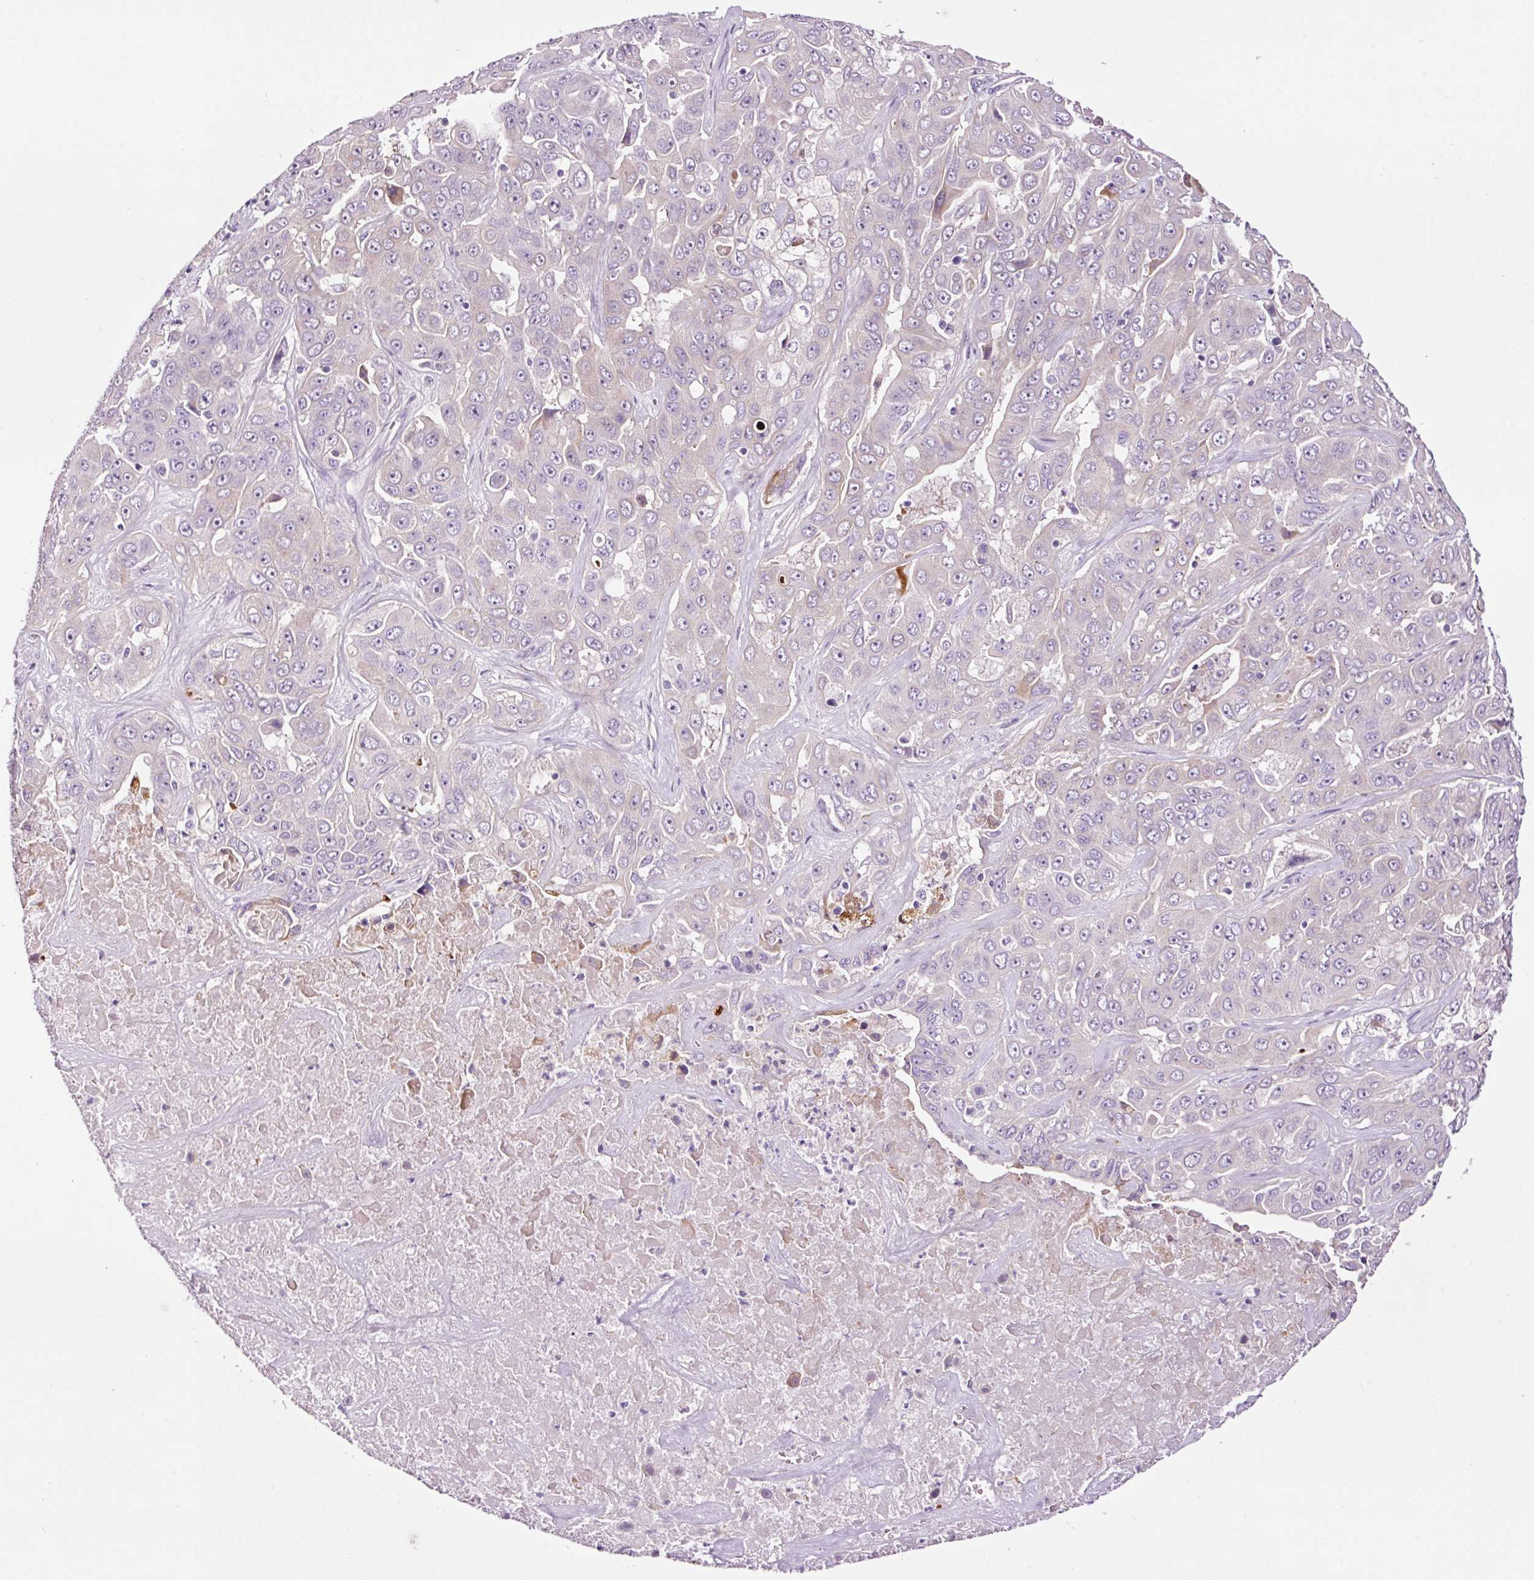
{"staining": {"intensity": "negative", "quantity": "none", "location": "none"}, "tissue": "liver cancer", "cell_type": "Tumor cells", "image_type": "cancer", "snomed": [{"axis": "morphology", "description": "Cholangiocarcinoma"}, {"axis": "topography", "description": "Liver"}], "caption": "The immunohistochemistry histopathology image has no significant expression in tumor cells of liver cancer tissue.", "gene": "PAM", "patient": {"sex": "female", "age": 52}}